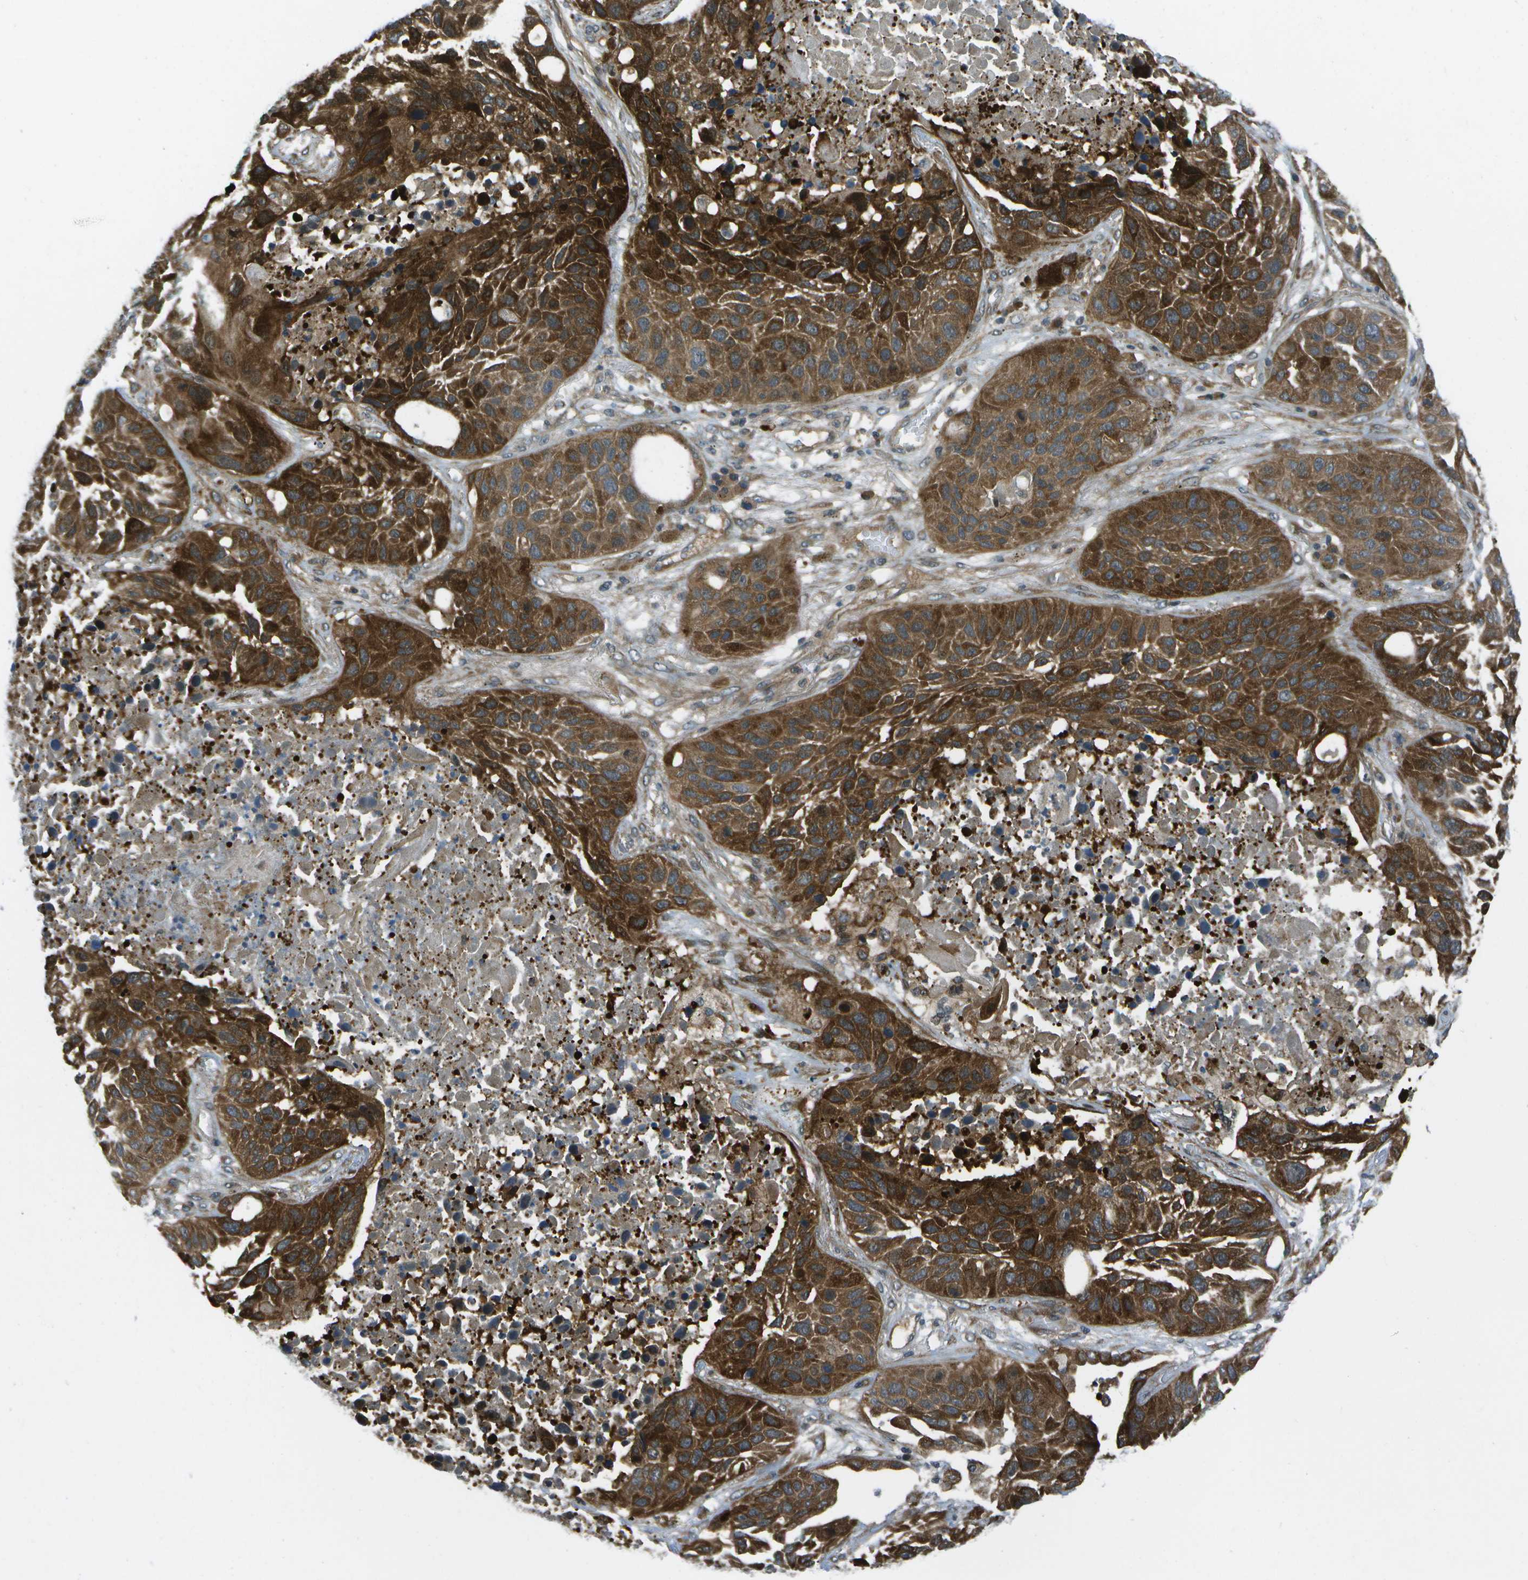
{"staining": {"intensity": "strong", "quantity": ">75%", "location": "cytoplasmic/membranous"}, "tissue": "lung cancer", "cell_type": "Tumor cells", "image_type": "cancer", "snomed": [{"axis": "morphology", "description": "Squamous cell carcinoma, NOS"}, {"axis": "topography", "description": "Lung"}], "caption": "High-magnification brightfield microscopy of lung cancer (squamous cell carcinoma) stained with DAB (brown) and counterstained with hematoxylin (blue). tumor cells exhibit strong cytoplasmic/membranous staining is identified in about>75% of cells.", "gene": "TMEM19", "patient": {"sex": "male", "age": 57}}